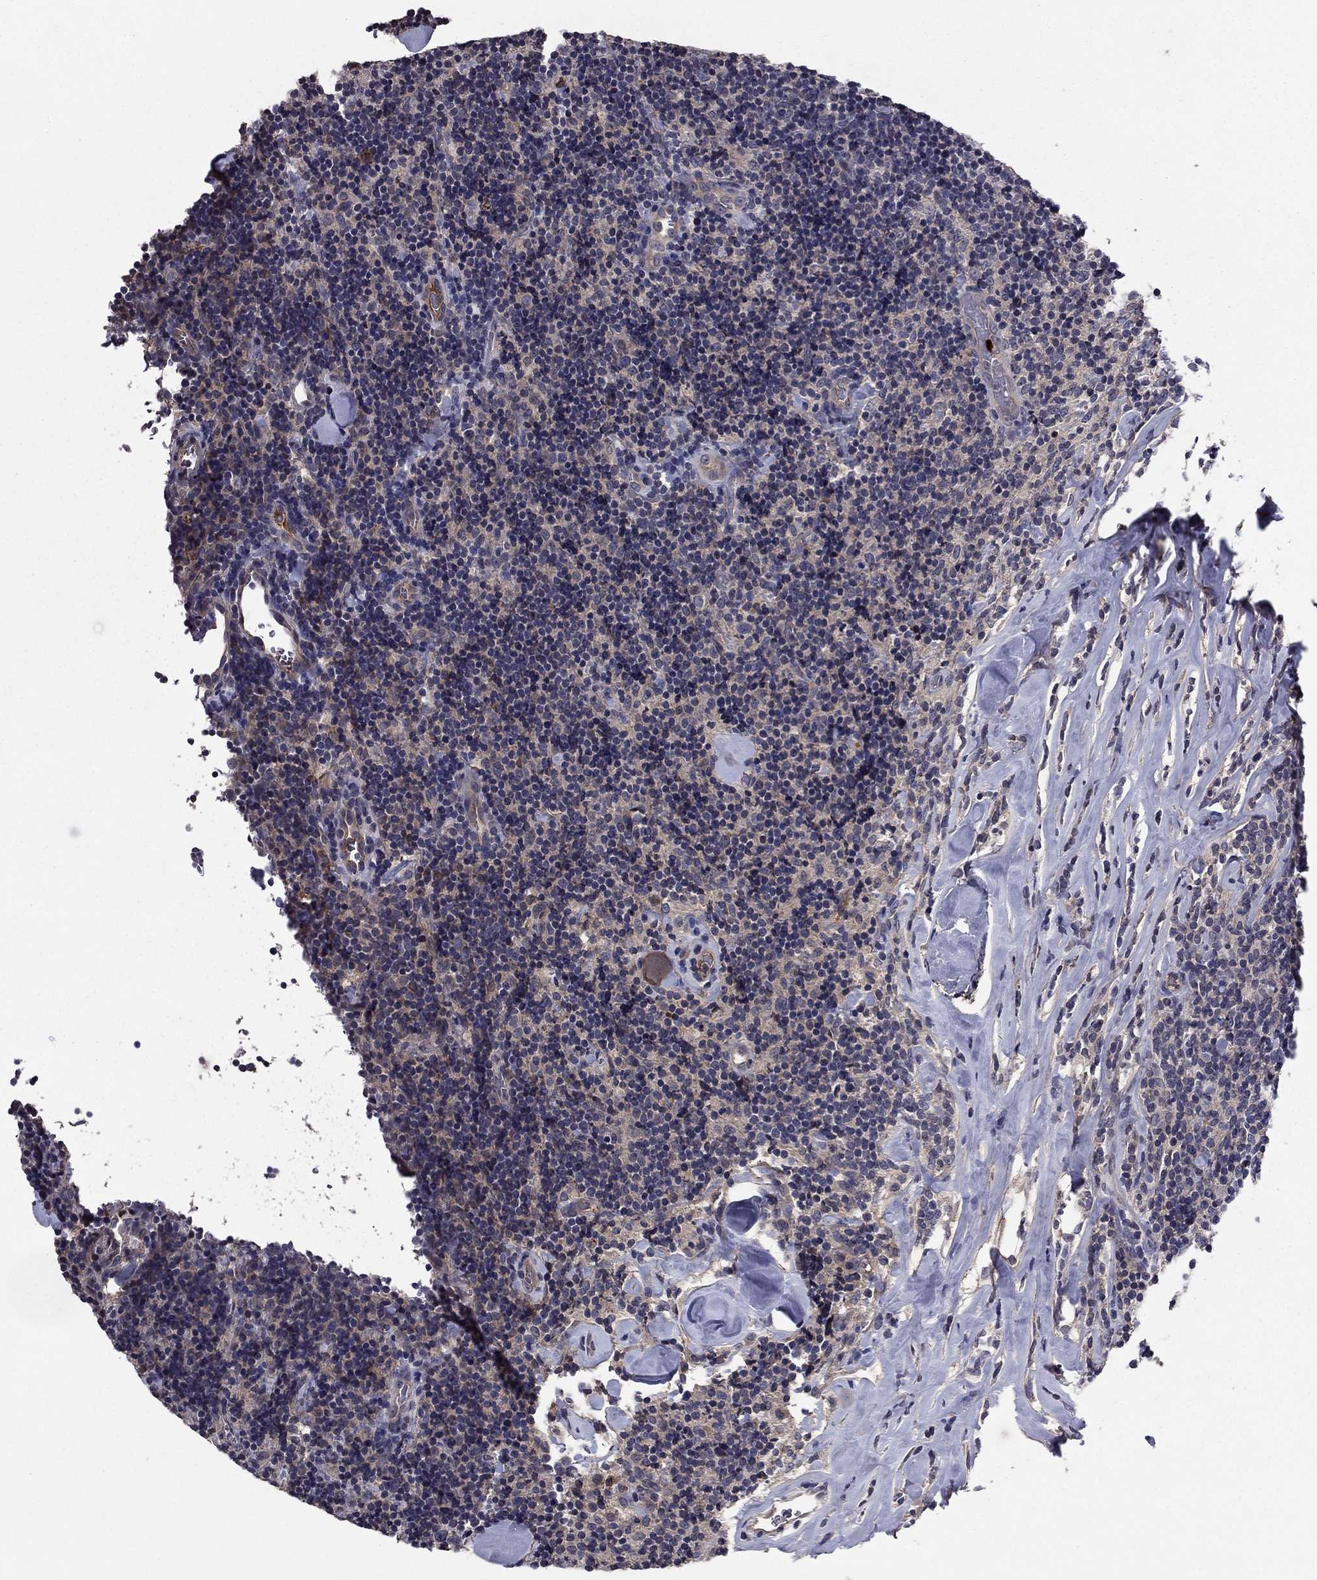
{"staining": {"intensity": "negative", "quantity": "none", "location": "none"}, "tissue": "lymphoma", "cell_type": "Tumor cells", "image_type": "cancer", "snomed": [{"axis": "morphology", "description": "Malignant lymphoma, non-Hodgkin's type, Low grade"}, {"axis": "topography", "description": "Lymph node"}], "caption": "Lymphoma stained for a protein using immunohistochemistry displays no staining tumor cells.", "gene": "PROS1", "patient": {"sex": "female", "age": 56}}